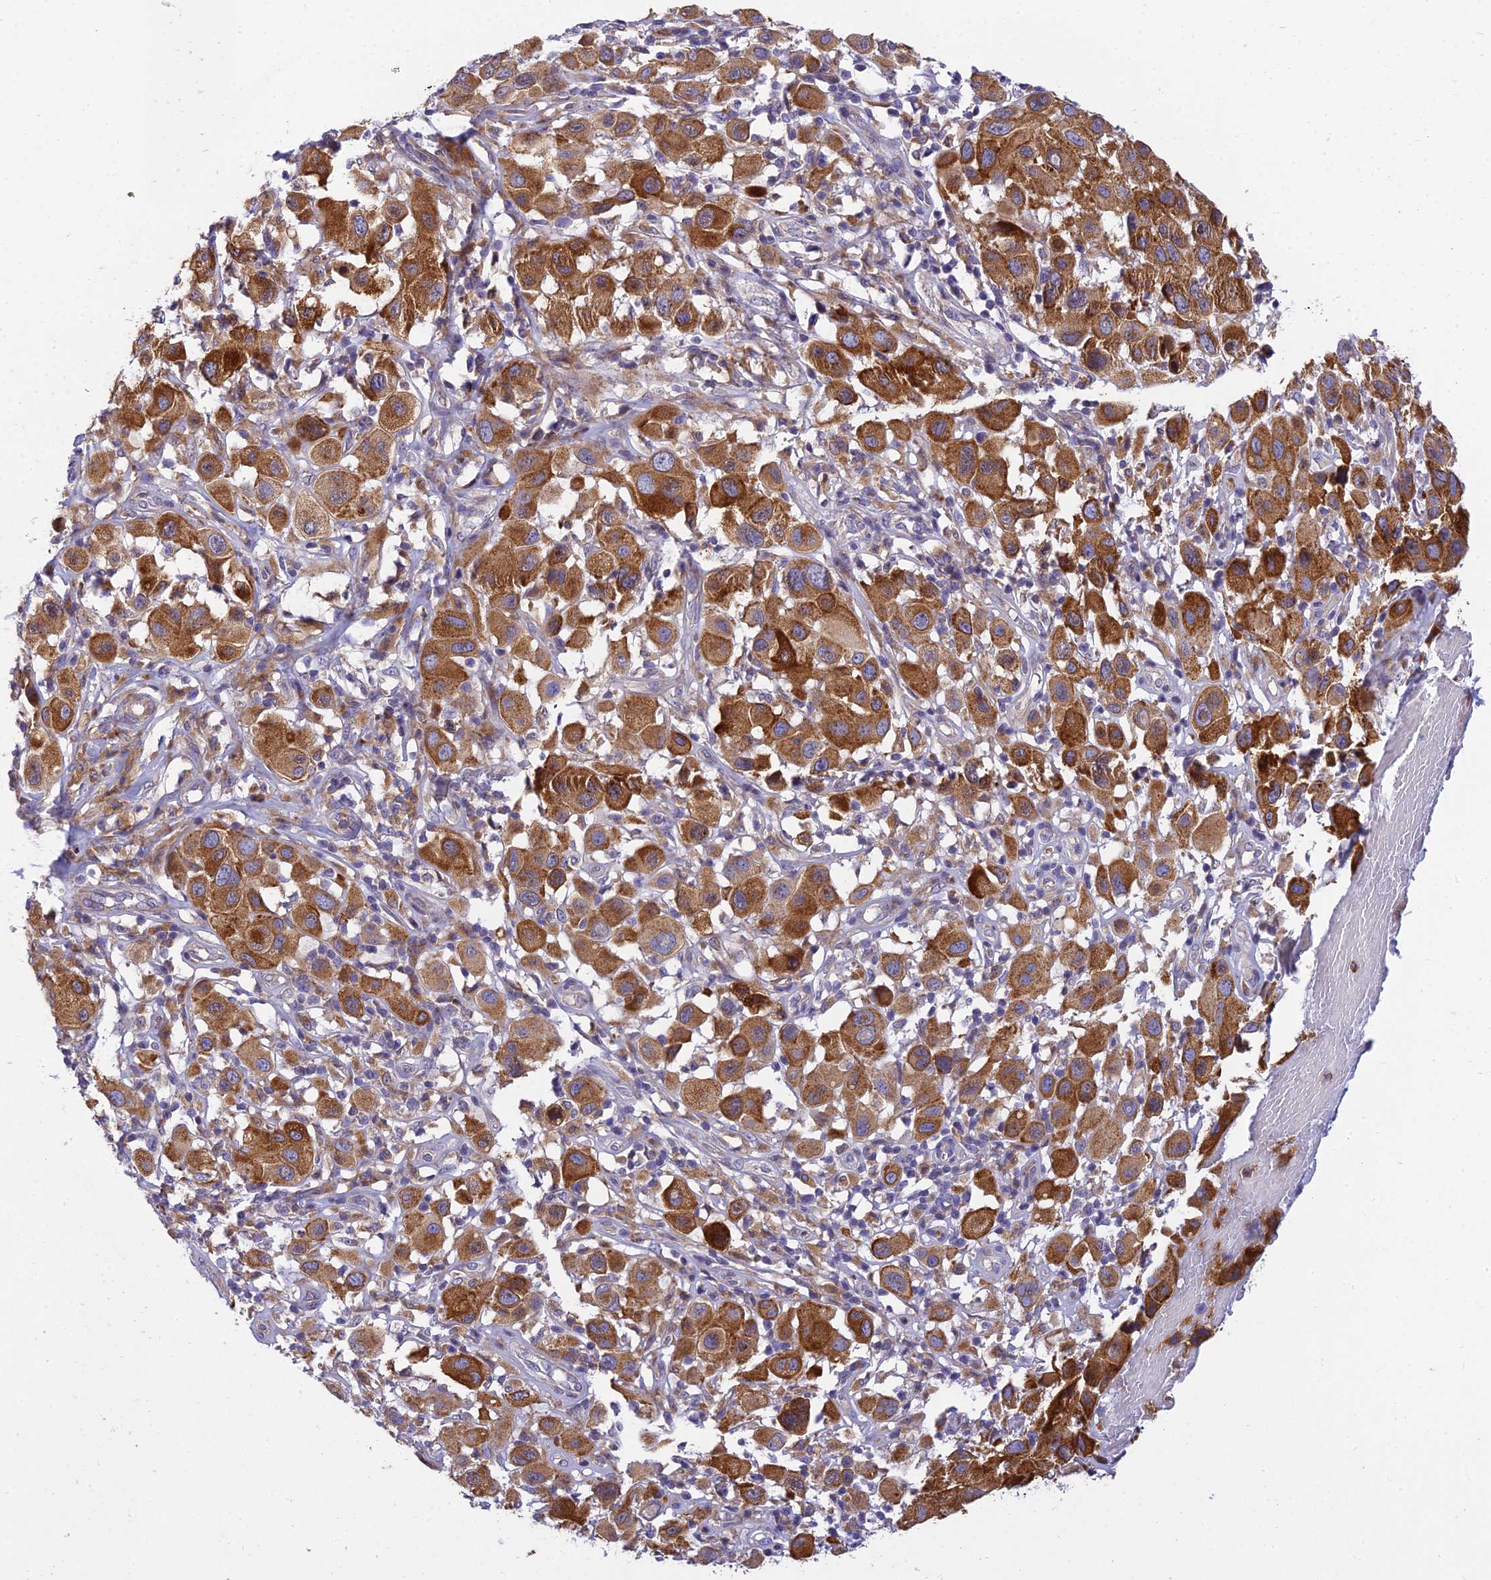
{"staining": {"intensity": "strong", "quantity": ">75%", "location": "cytoplasmic/membranous"}, "tissue": "melanoma", "cell_type": "Tumor cells", "image_type": "cancer", "snomed": [{"axis": "morphology", "description": "Malignant melanoma, Metastatic site"}, {"axis": "topography", "description": "Skin"}], "caption": "This is a micrograph of immunohistochemistry (IHC) staining of melanoma, which shows strong staining in the cytoplasmic/membranous of tumor cells.", "gene": "CLCN7", "patient": {"sex": "male", "age": 41}}